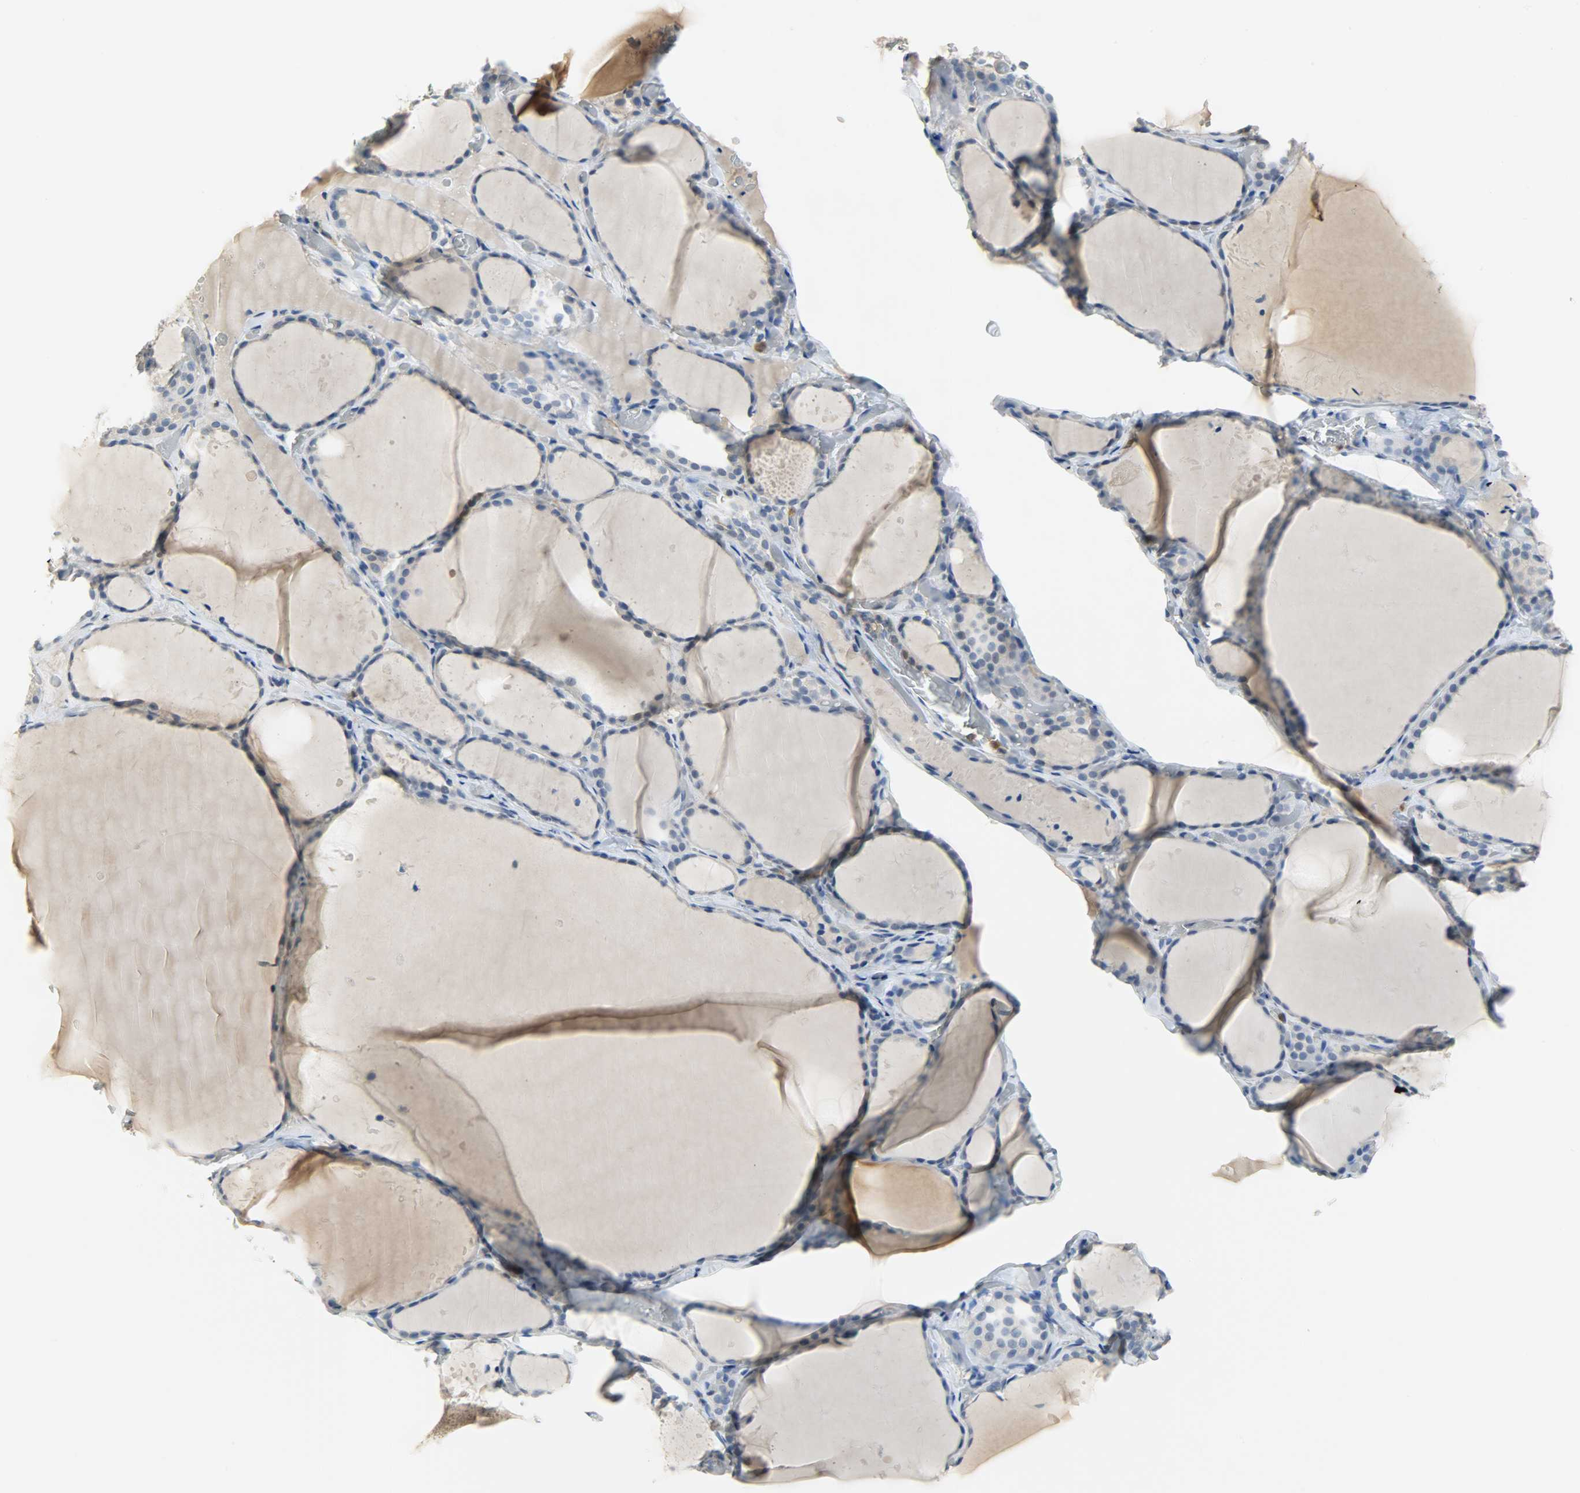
{"staining": {"intensity": "negative", "quantity": "none", "location": "none"}, "tissue": "thyroid gland", "cell_type": "Glandular cells", "image_type": "normal", "snomed": [{"axis": "morphology", "description": "Normal tissue, NOS"}, {"axis": "topography", "description": "Thyroid gland"}], "caption": "Glandular cells show no significant protein positivity in normal thyroid gland.", "gene": "EIF4EBP1", "patient": {"sex": "female", "age": 22}}